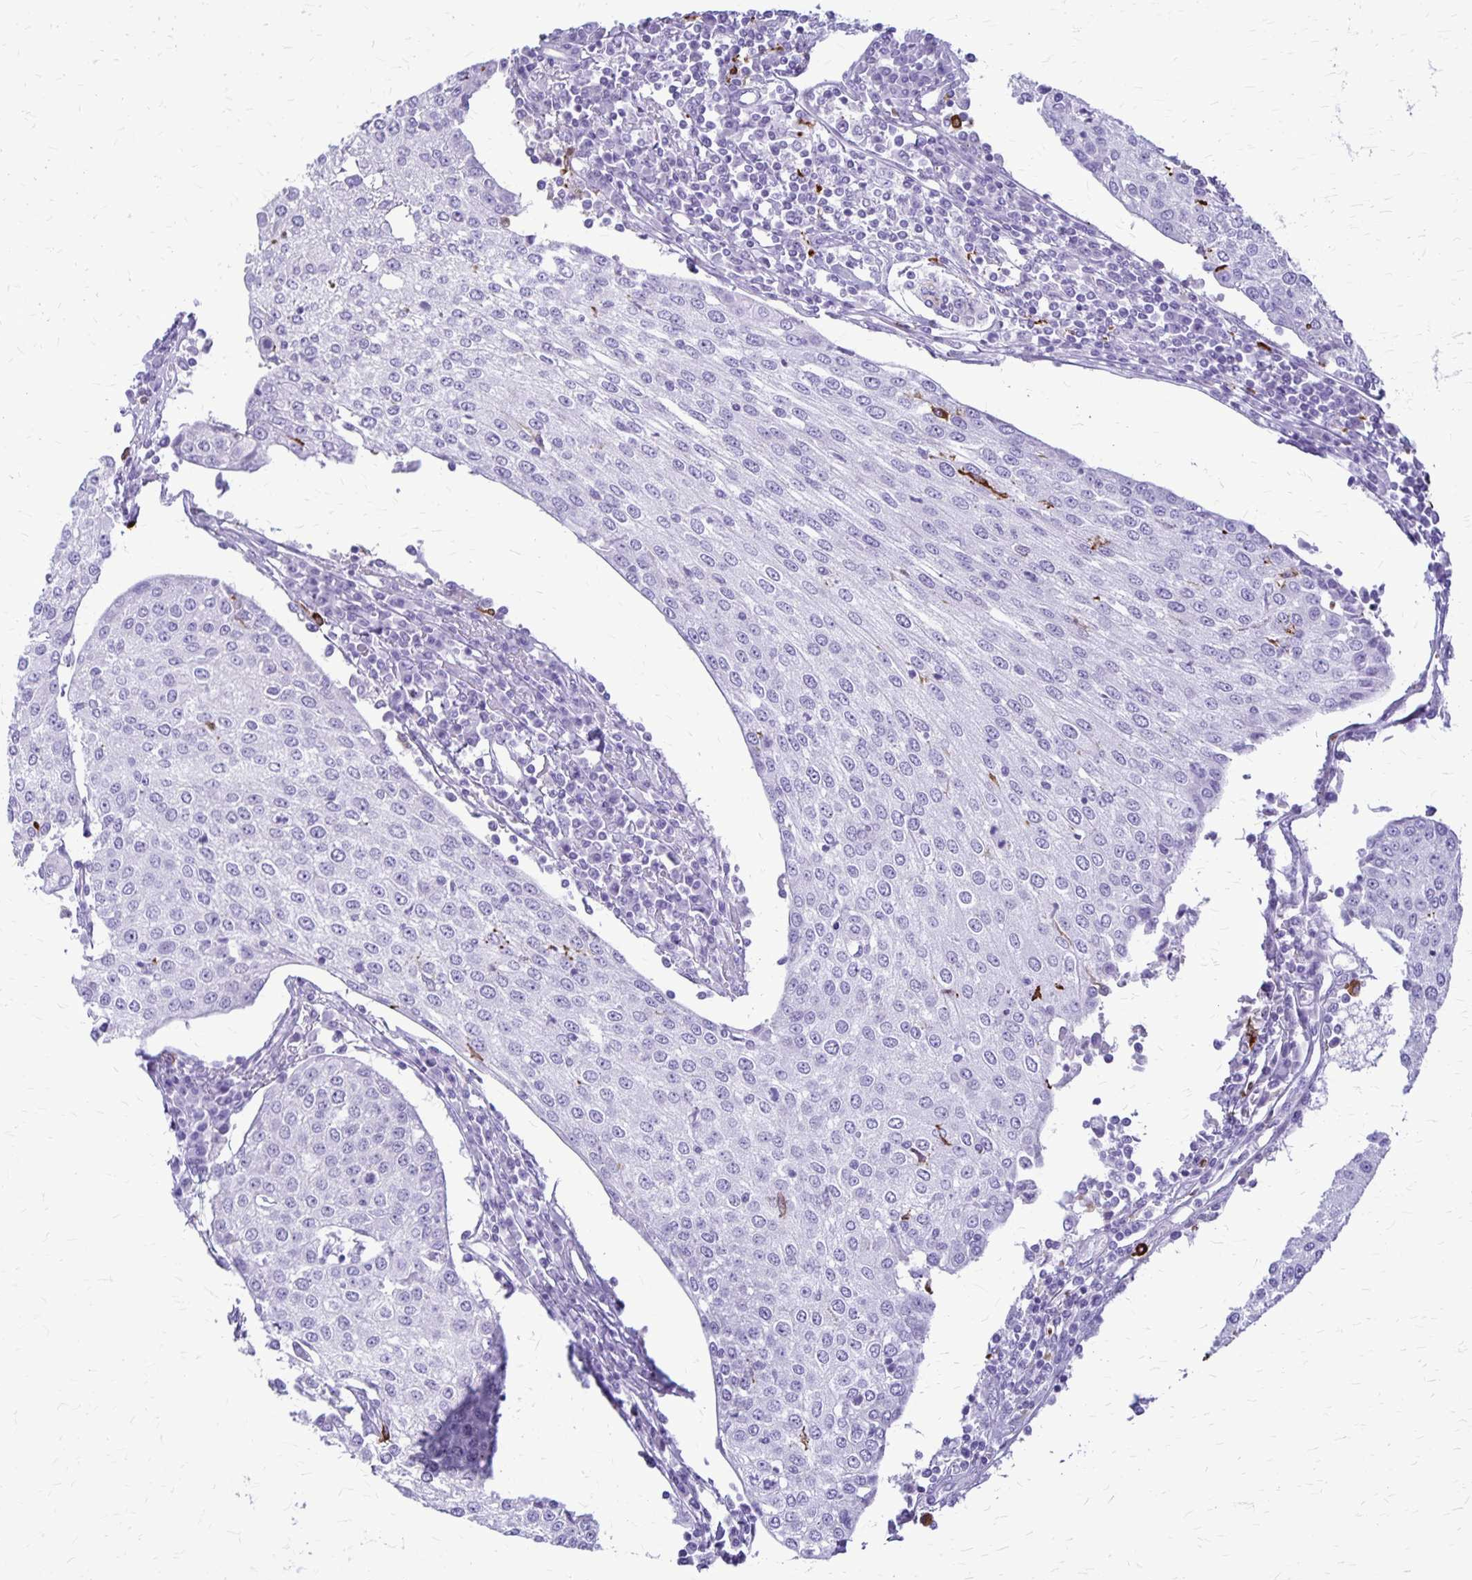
{"staining": {"intensity": "negative", "quantity": "none", "location": "none"}, "tissue": "urothelial cancer", "cell_type": "Tumor cells", "image_type": "cancer", "snomed": [{"axis": "morphology", "description": "Urothelial carcinoma, High grade"}, {"axis": "topography", "description": "Urinary bladder"}], "caption": "IHC histopathology image of human urothelial cancer stained for a protein (brown), which exhibits no staining in tumor cells.", "gene": "RTN1", "patient": {"sex": "female", "age": 85}}